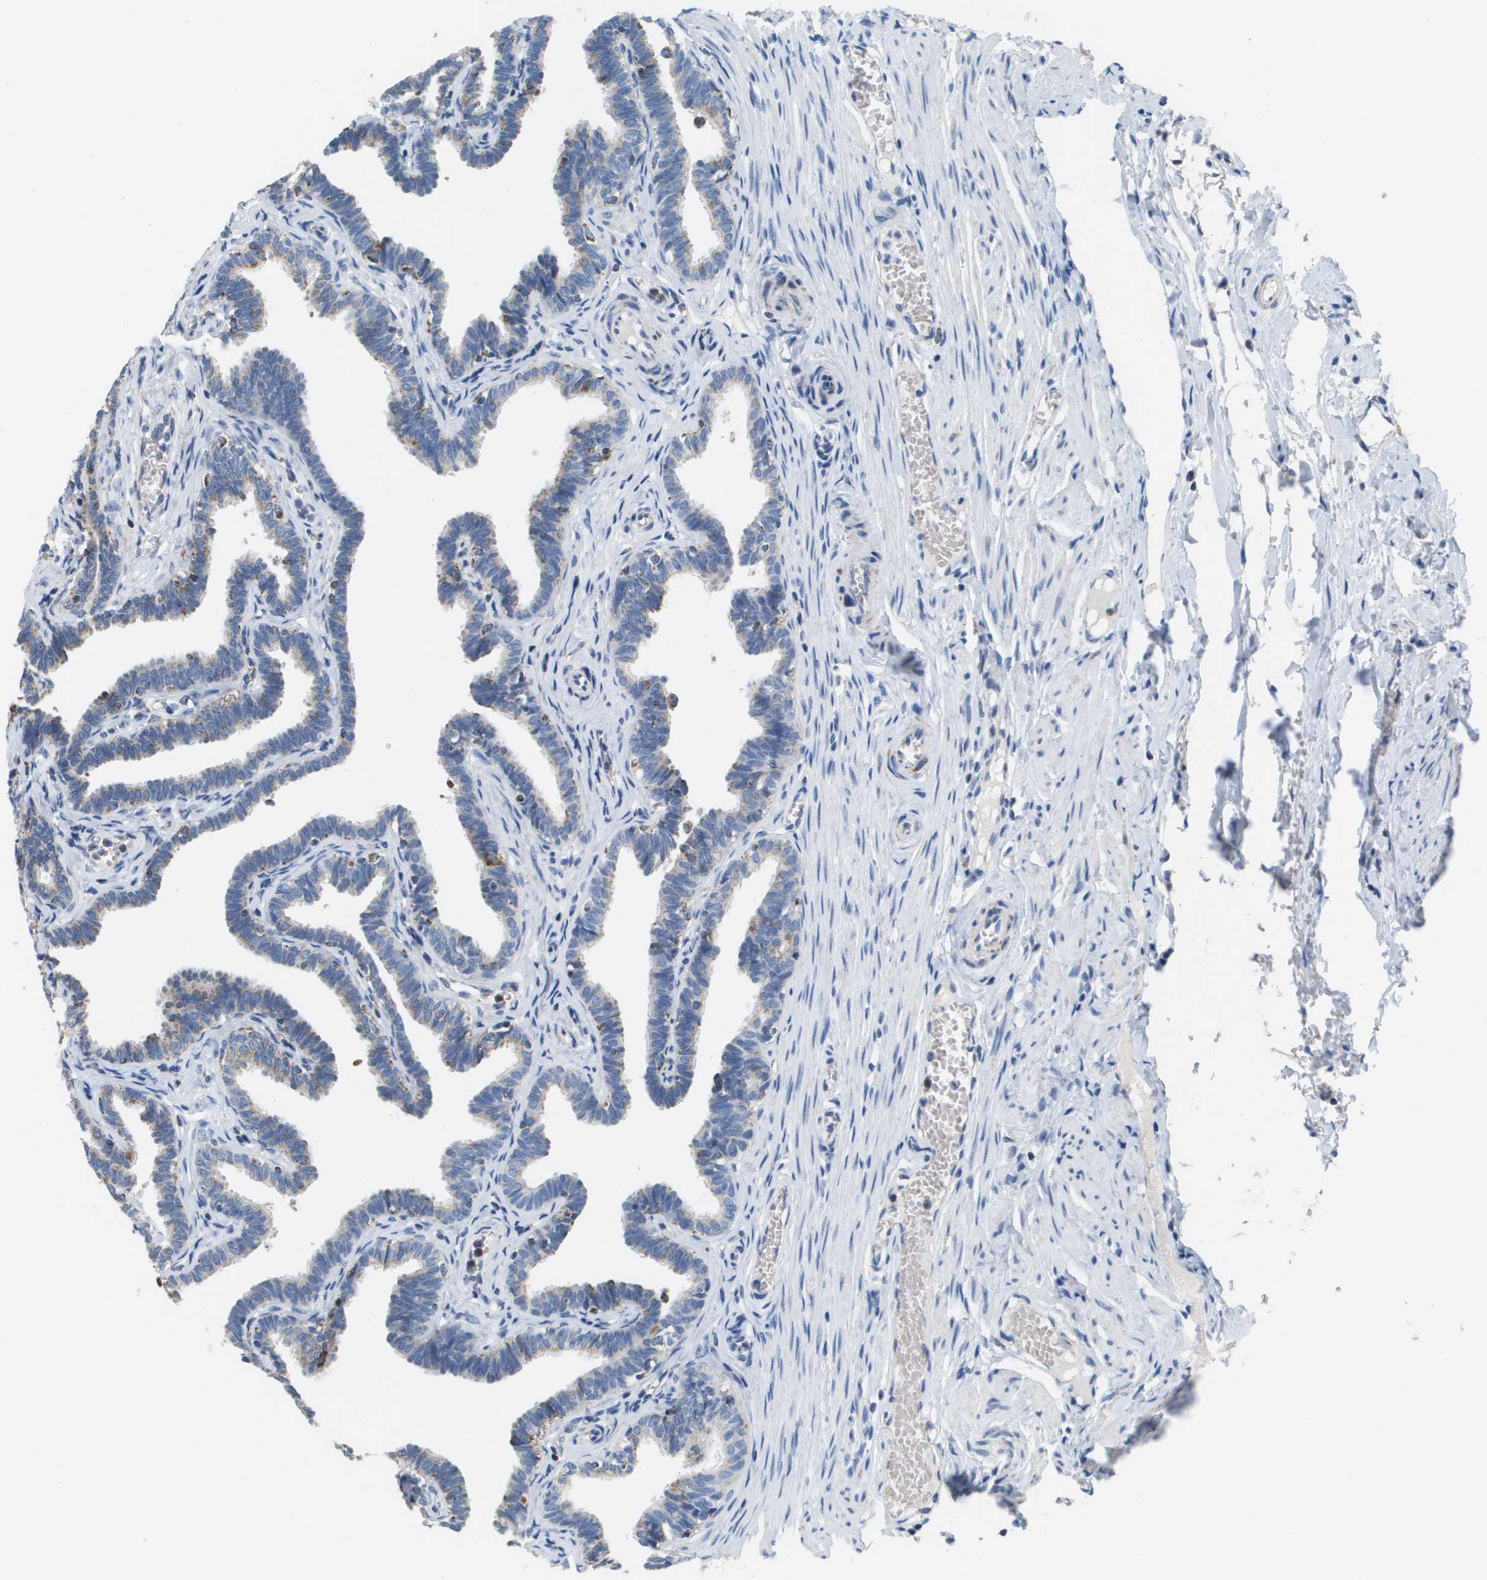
{"staining": {"intensity": "strong", "quantity": "25%-75%", "location": "cytoplasmic/membranous"}, "tissue": "fallopian tube", "cell_type": "Glandular cells", "image_type": "normal", "snomed": [{"axis": "morphology", "description": "Normal tissue, NOS"}, {"axis": "topography", "description": "Fallopian tube"}, {"axis": "topography", "description": "Ovary"}], "caption": "IHC photomicrograph of unremarkable human fallopian tube stained for a protein (brown), which exhibits high levels of strong cytoplasmic/membranous positivity in approximately 25%-75% of glandular cells.", "gene": "ATP5F1B", "patient": {"sex": "female", "age": 23}}